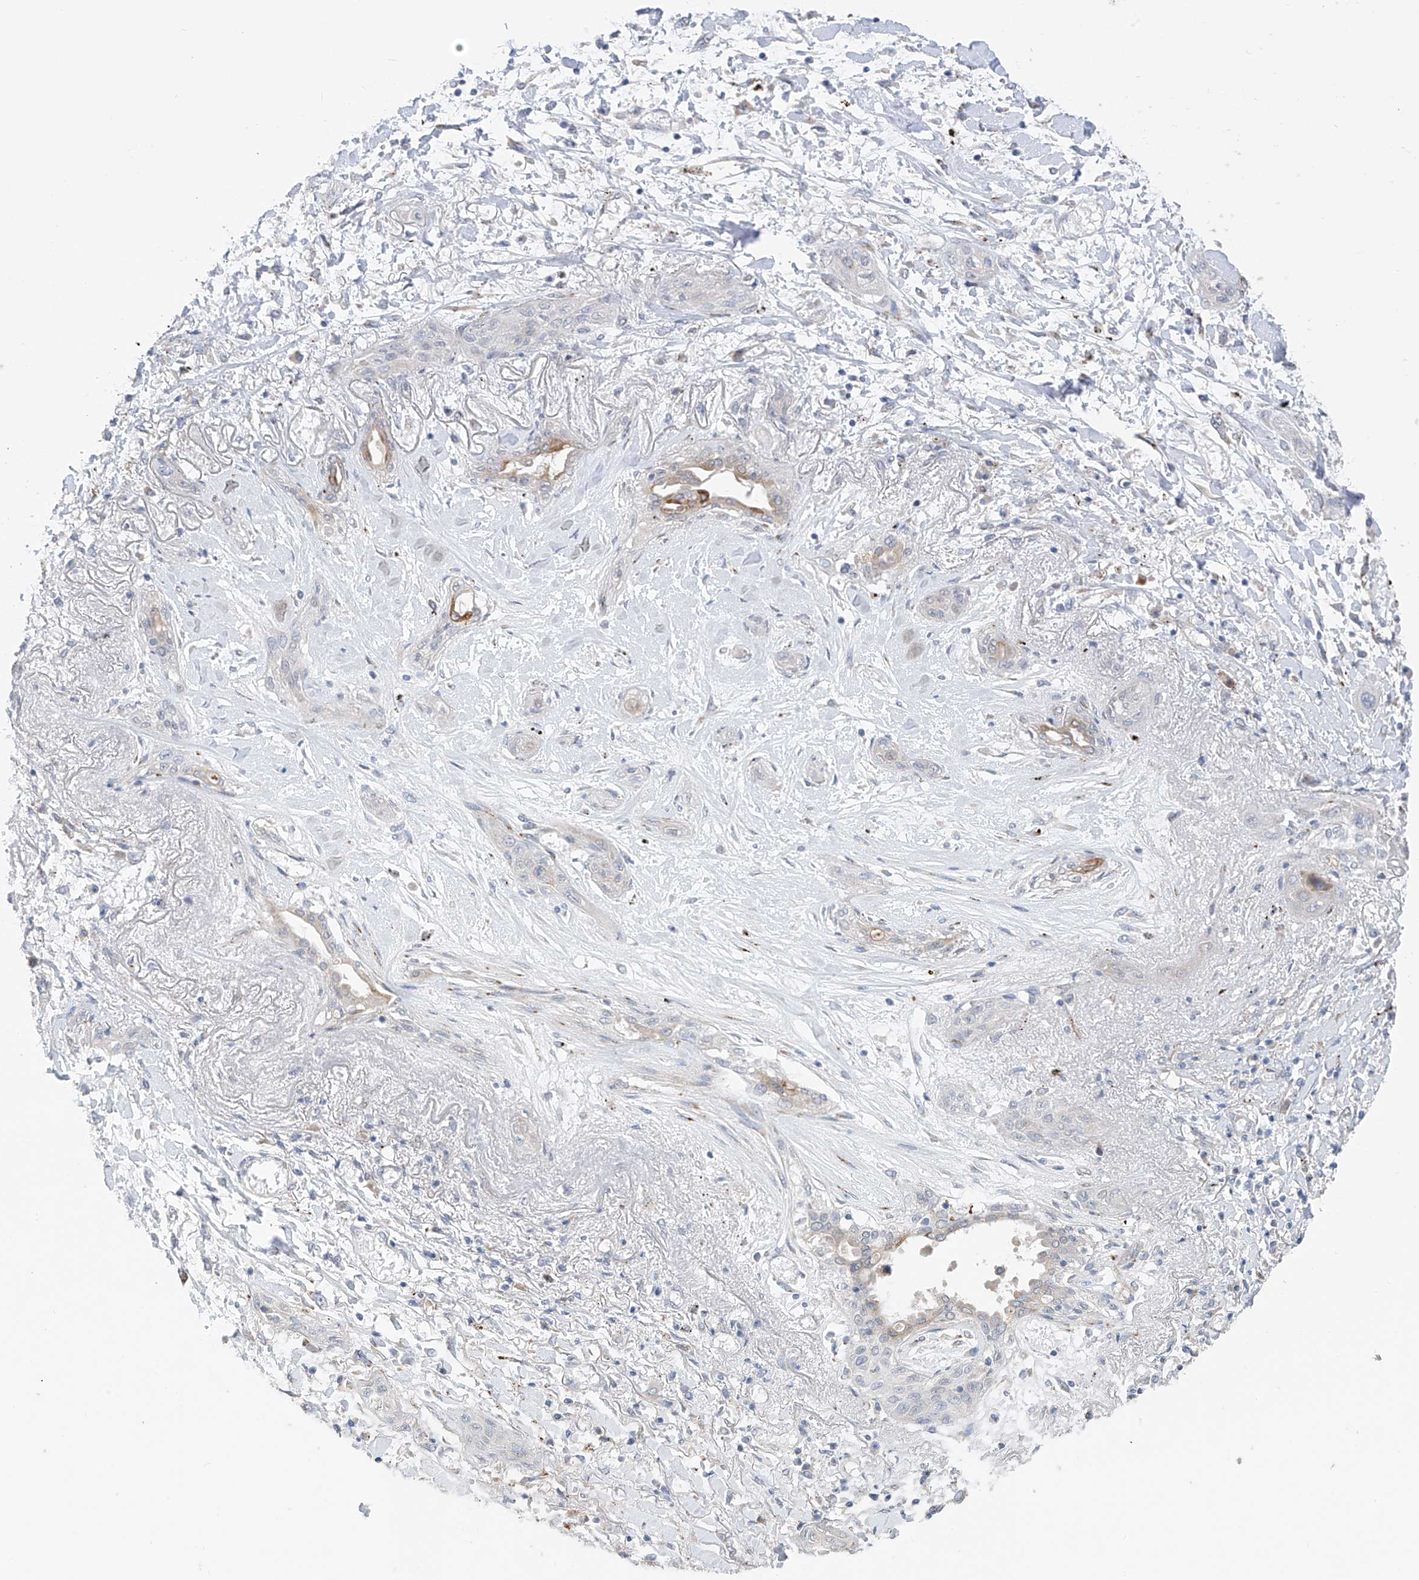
{"staining": {"intensity": "negative", "quantity": "none", "location": "none"}, "tissue": "lung cancer", "cell_type": "Tumor cells", "image_type": "cancer", "snomed": [{"axis": "morphology", "description": "Squamous cell carcinoma, NOS"}, {"axis": "topography", "description": "Lung"}], "caption": "Immunohistochemistry histopathology image of neoplastic tissue: human lung squamous cell carcinoma stained with DAB (3,3'-diaminobenzidine) exhibits no significant protein expression in tumor cells. The staining is performed using DAB (3,3'-diaminobenzidine) brown chromogen with nuclei counter-stained in using hematoxylin.", "gene": "NALCN", "patient": {"sex": "female", "age": 47}}